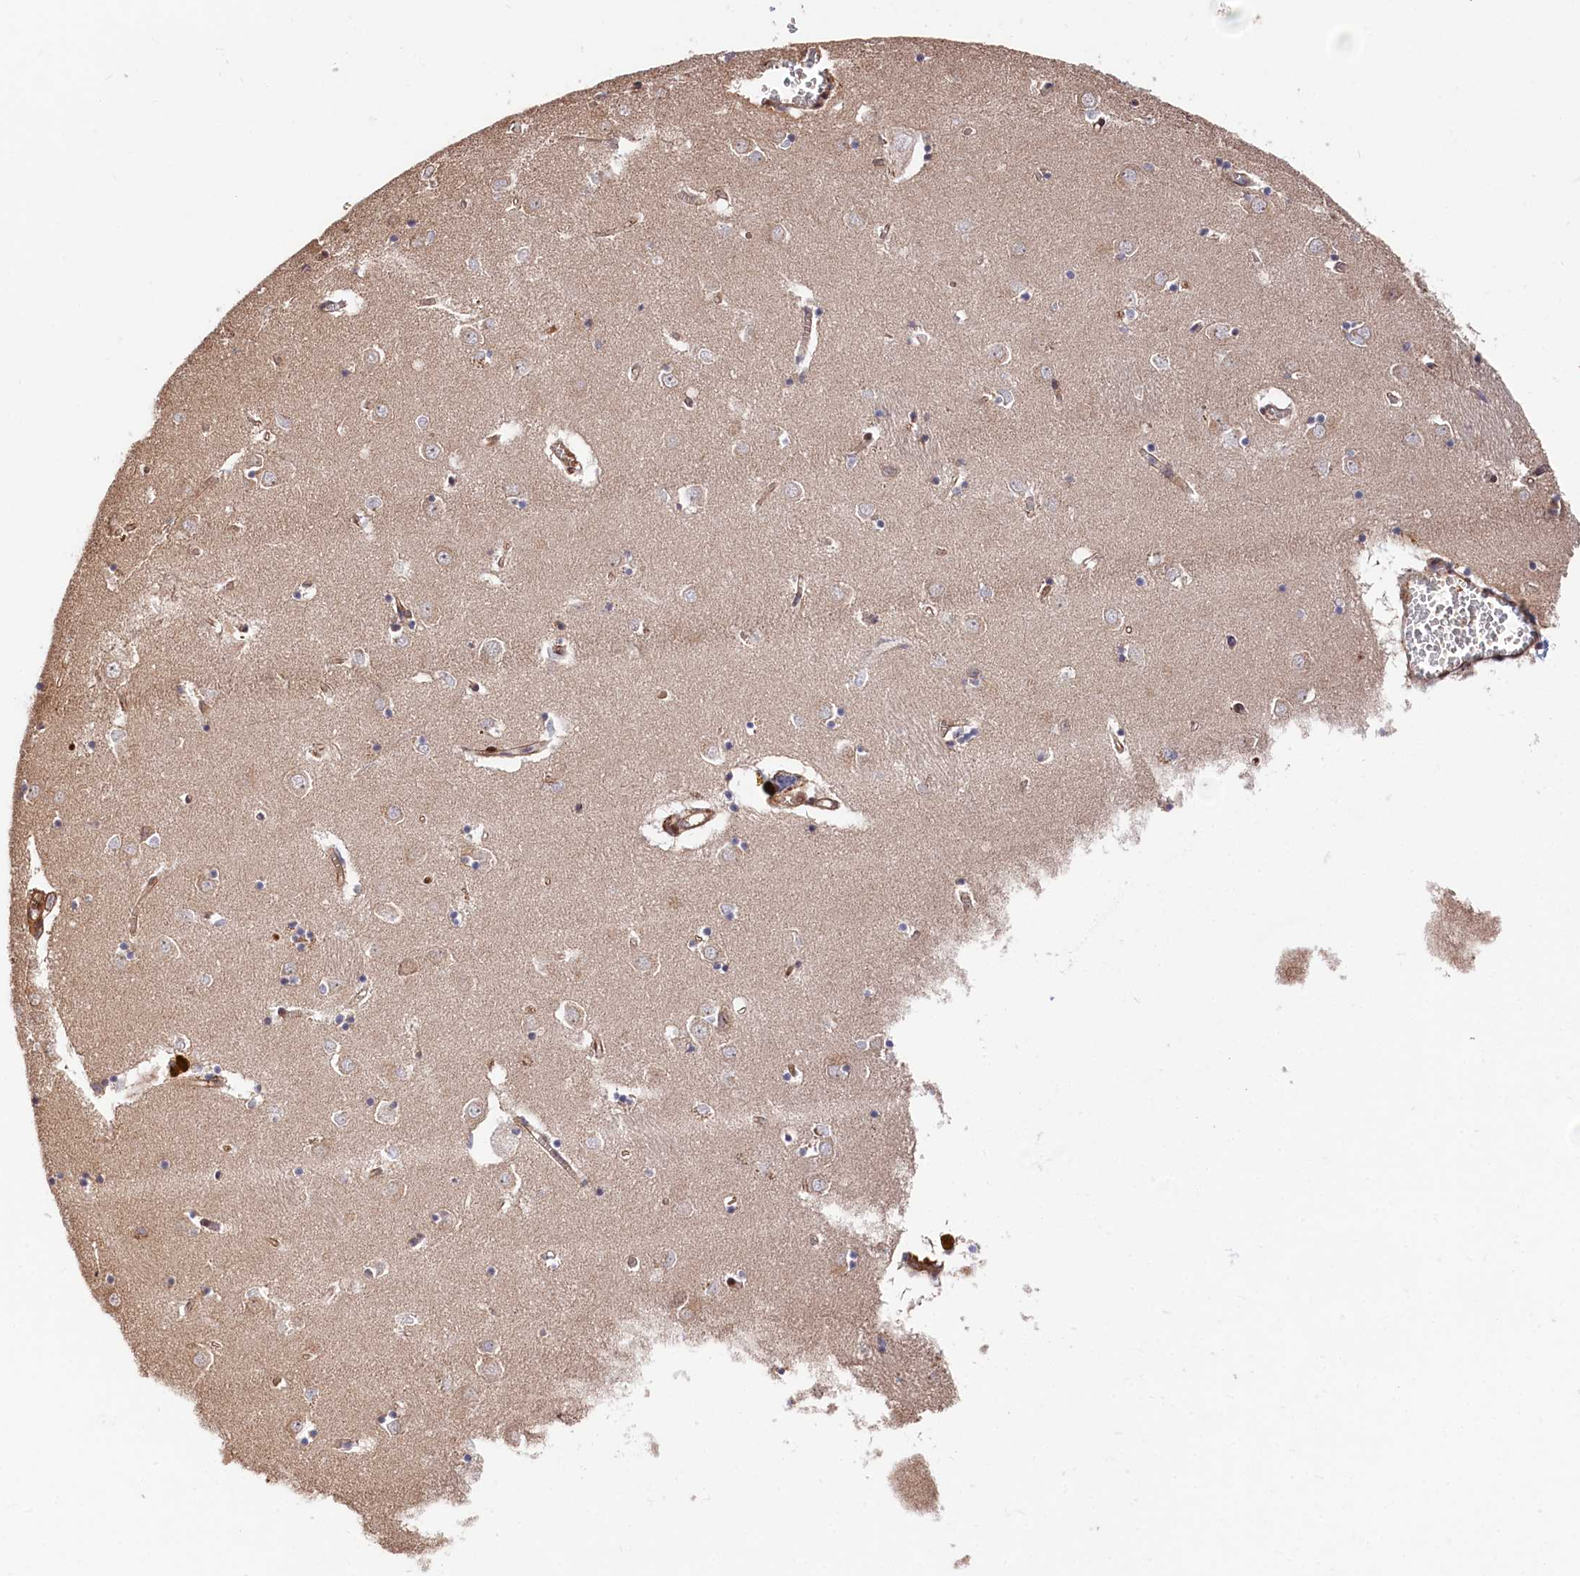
{"staining": {"intensity": "moderate", "quantity": "<25%", "location": "cytoplasmic/membranous"}, "tissue": "caudate", "cell_type": "Glial cells", "image_type": "normal", "snomed": [{"axis": "morphology", "description": "Normal tissue, NOS"}, {"axis": "topography", "description": "Lateral ventricle wall"}], "caption": "Human caudate stained with a brown dye demonstrates moderate cytoplasmic/membranous positive staining in approximately <25% of glial cells.", "gene": "TNKS1BP1", "patient": {"sex": "male", "age": 70}}